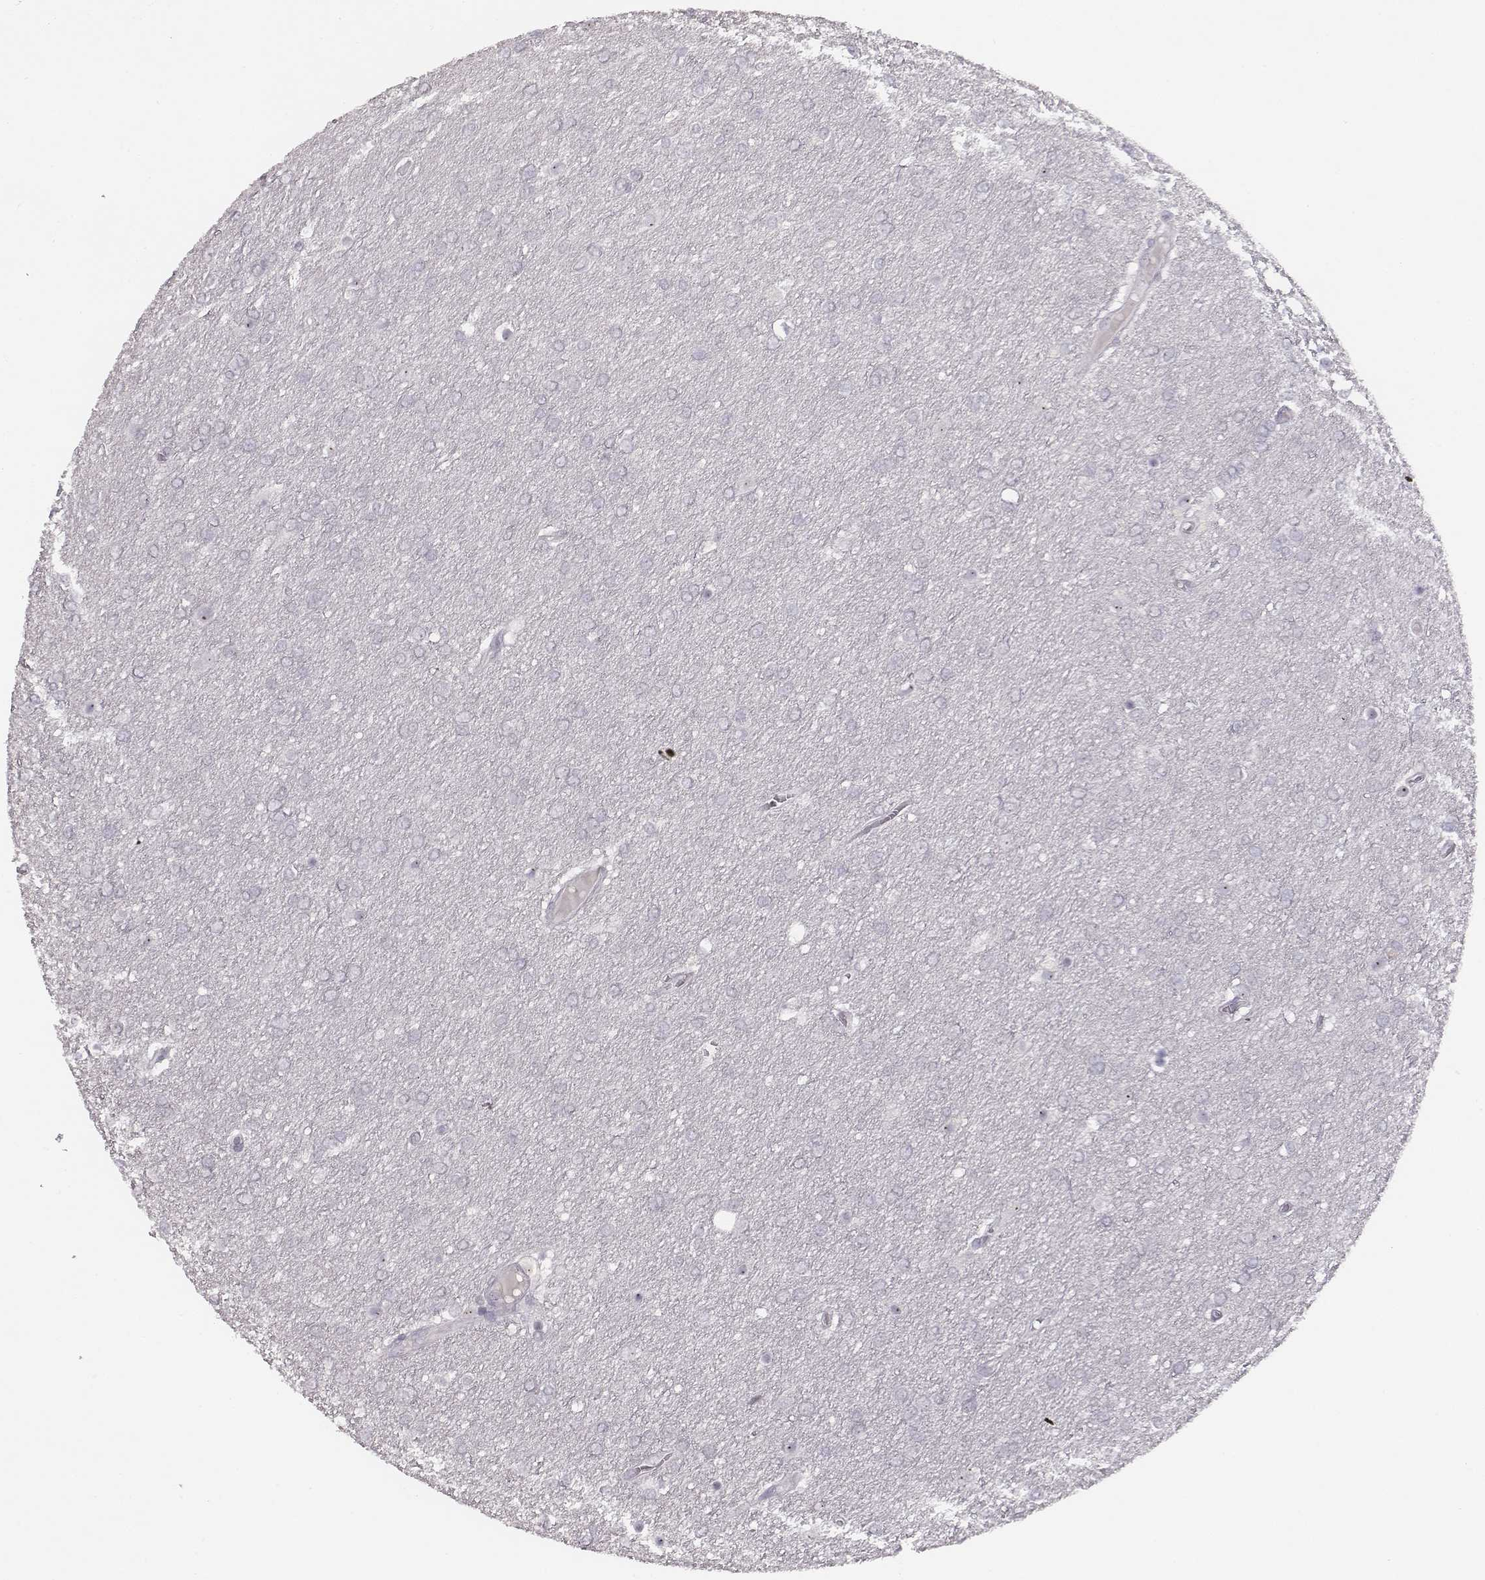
{"staining": {"intensity": "negative", "quantity": "none", "location": "none"}, "tissue": "glioma", "cell_type": "Tumor cells", "image_type": "cancer", "snomed": [{"axis": "morphology", "description": "Glioma, malignant, High grade"}, {"axis": "topography", "description": "Brain"}], "caption": "Immunohistochemical staining of malignant high-grade glioma exhibits no significant positivity in tumor cells. (DAB (3,3'-diaminobenzidine) immunohistochemistry, high magnification).", "gene": "NIFK", "patient": {"sex": "female", "age": 61}}